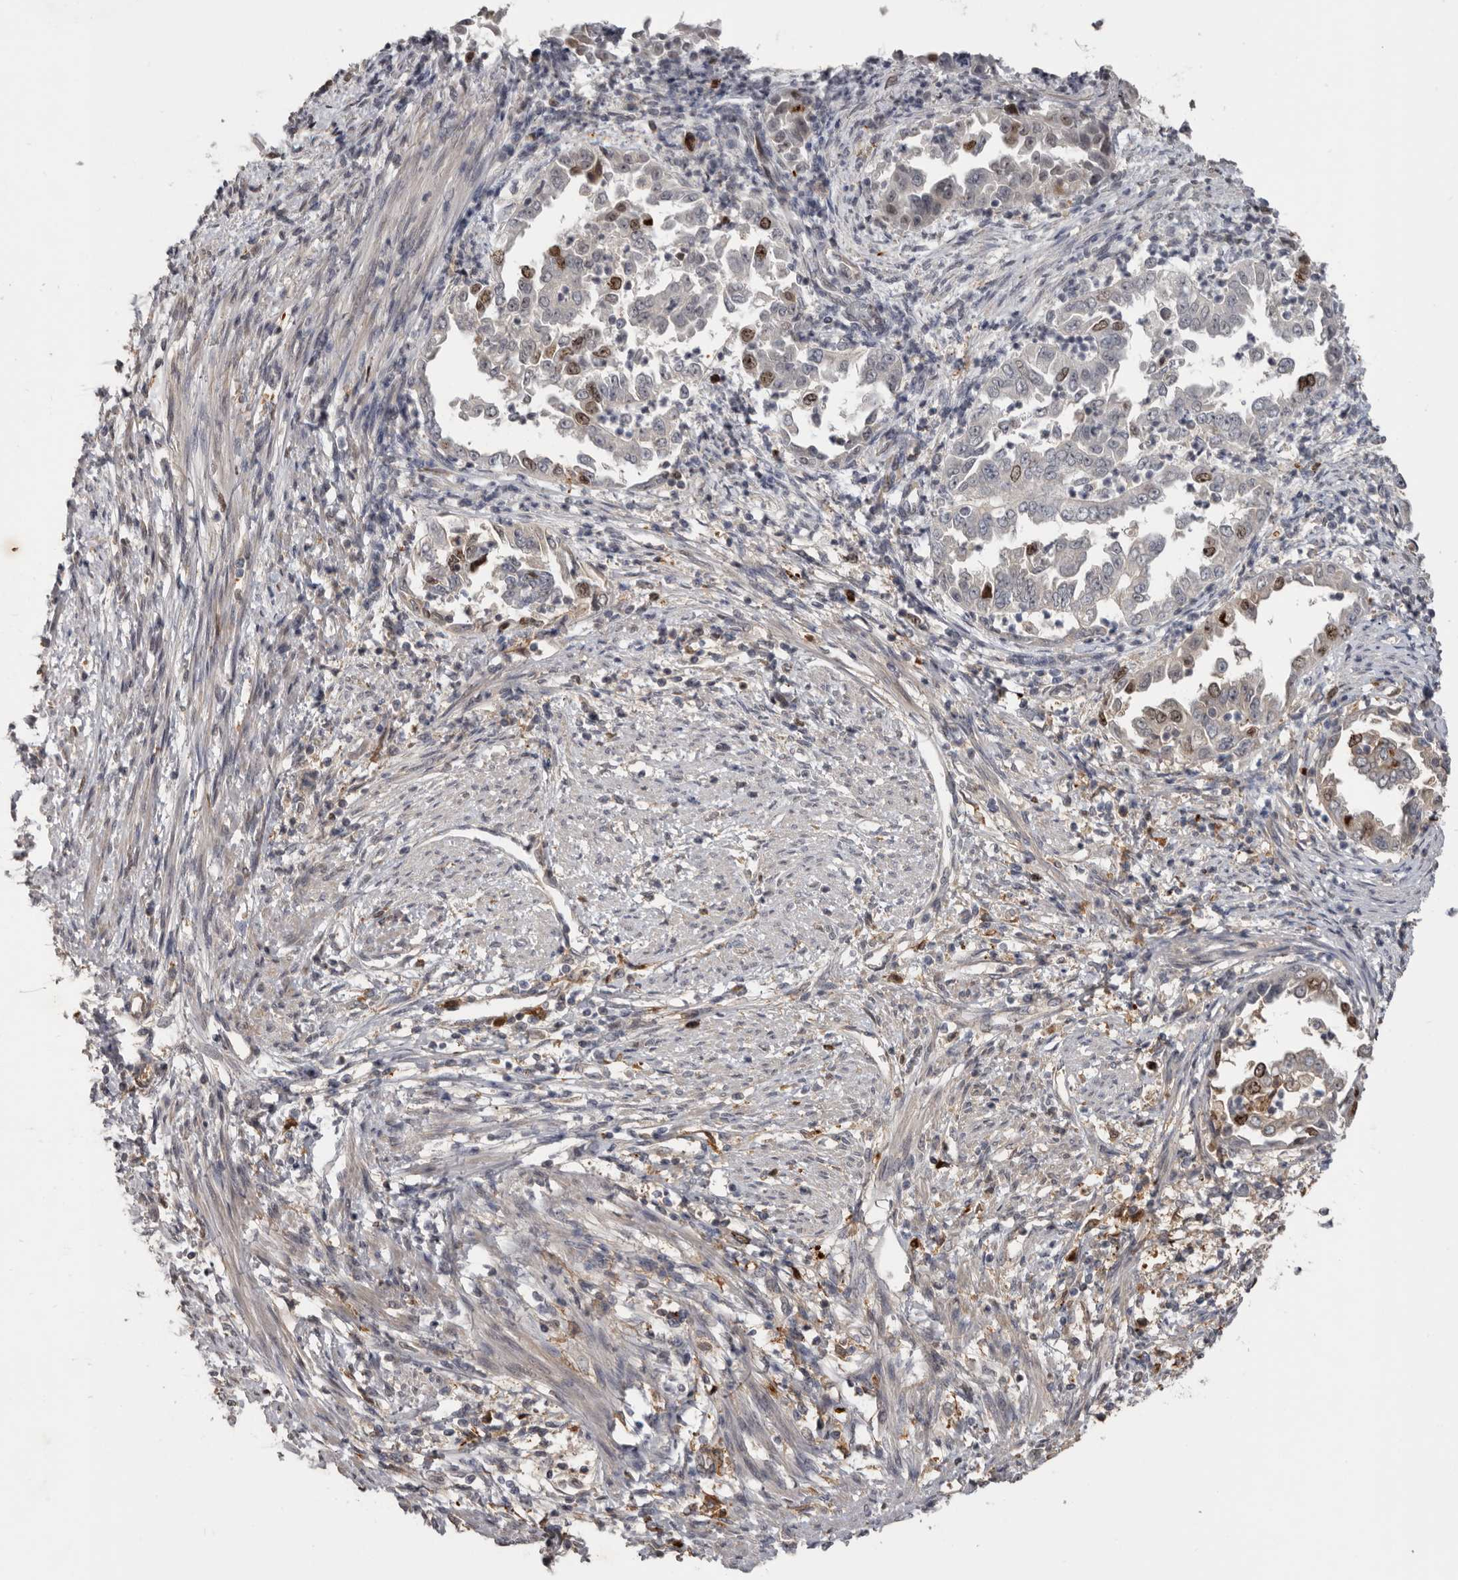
{"staining": {"intensity": "strong", "quantity": "25%-75%", "location": "nuclear"}, "tissue": "endometrial cancer", "cell_type": "Tumor cells", "image_type": "cancer", "snomed": [{"axis": "morphology", "description": "Adenocarcinoma, NOS"}, {"axis": "topography", "description": "Endometrium"}], "caption": "An immunohistochemistry image of tumor tissue is shown. Protein staining in brown labels strong nuclear positivity in endometrial cancer within tumor cells.", "gene": "CDCA8", "patient": {"sex": "female", "age": 85}}